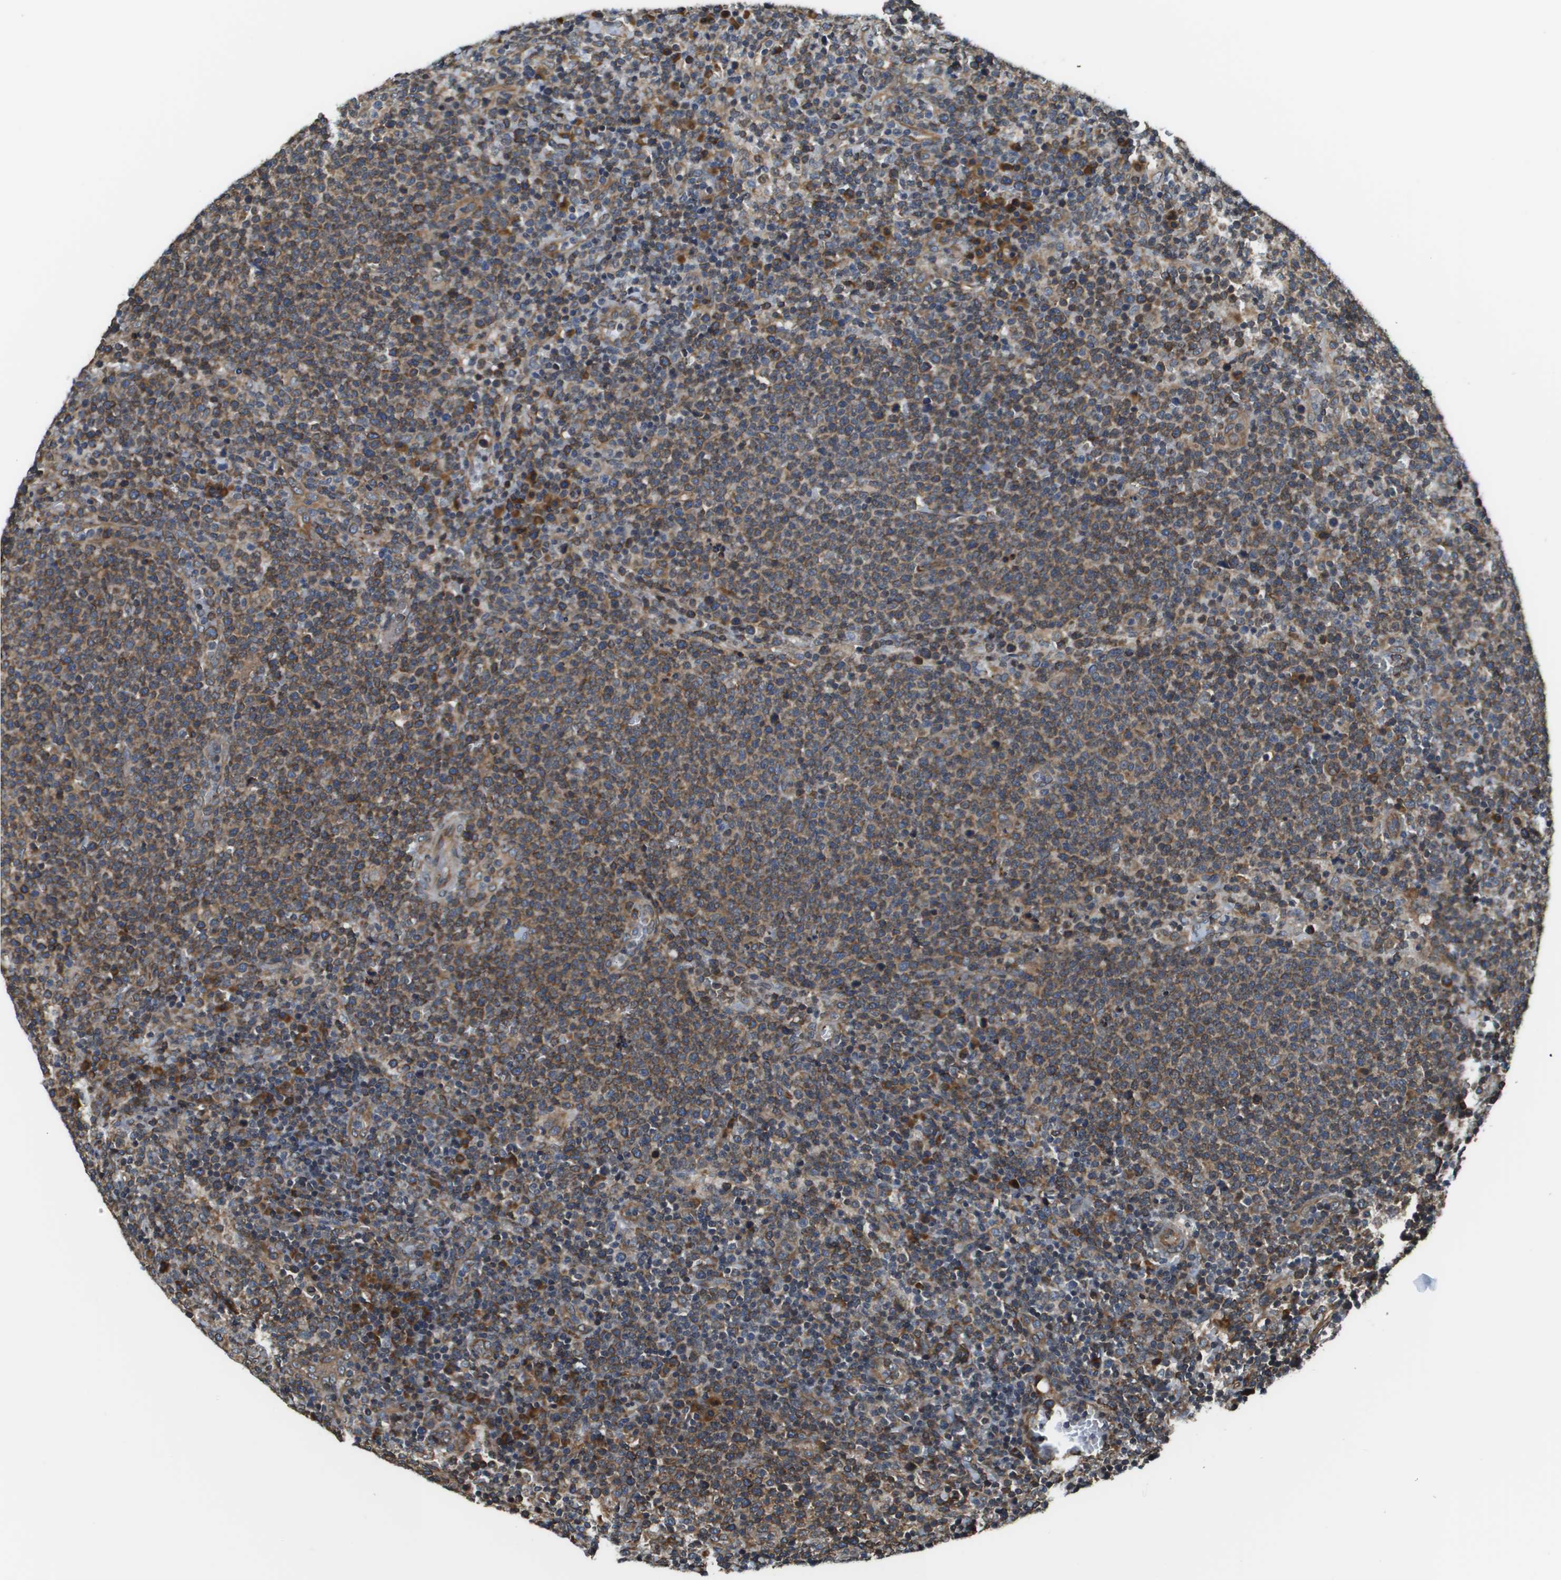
{"staining": {"intensity": "moderate", "quantity": ">75%", "location": "cytoplasmic/membranous"}, "tissue": "lymphoma", "cell_type": "Tumor cells", "image_type": "cancer", "snomed": [{"axis": "morphology", "description": "Malignant lymphoma, non-Hodgkin's type, High grade"}, {"axis": "topography", "description": "Lymph node"}], "caption": "This histopathology image reveals IHC staining of human lymphoma, with medium moderate cytoplasmic/membranous expression in approximately >75% of tumor cells.", "gene": "SEC62", "patient": {"sex": "male", "age": 61}}